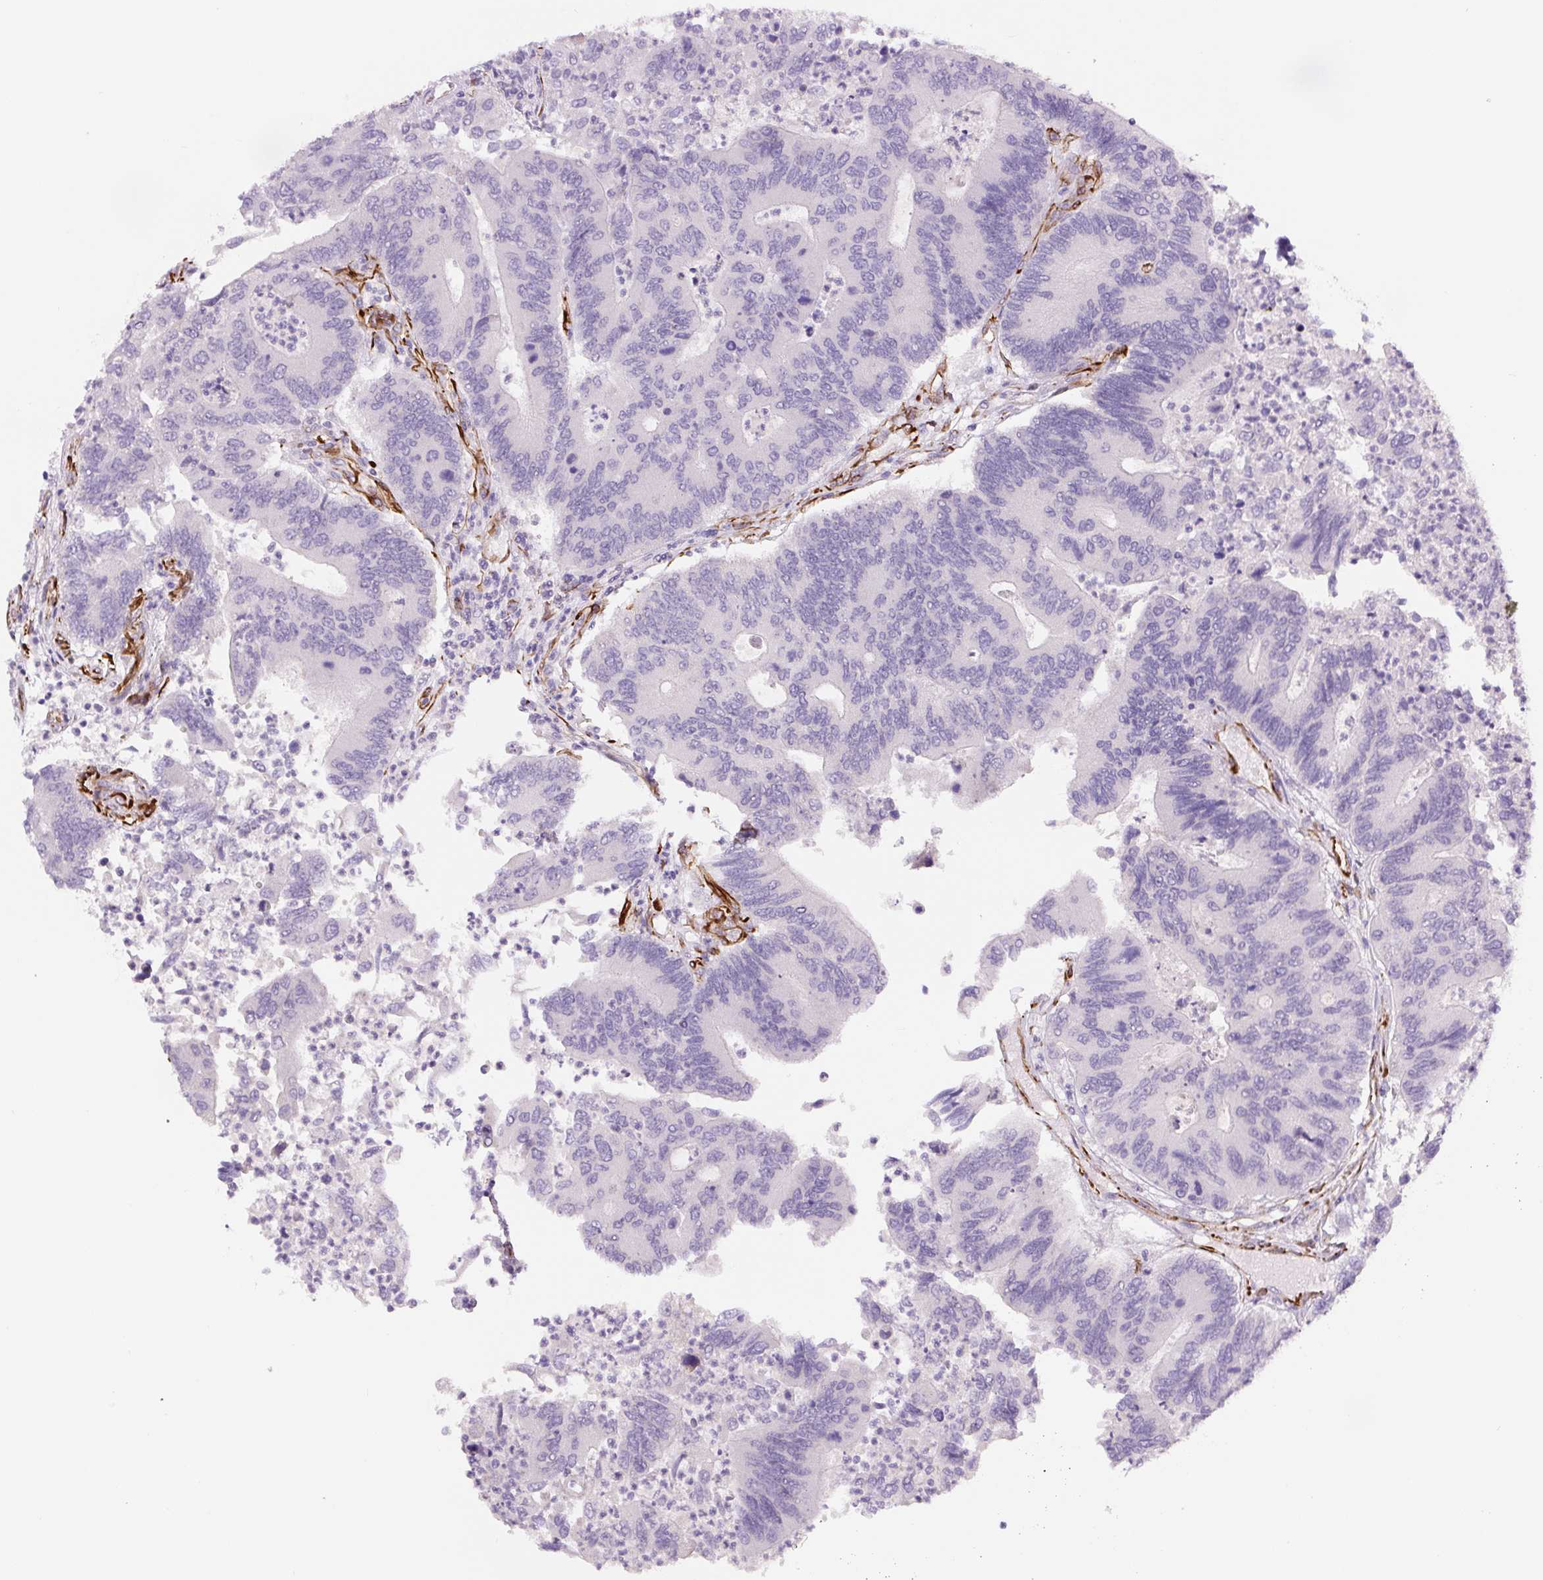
{"staining": {"intensity": "negative", "quantity": "none", "location": "none"}, "tissue": "colorectal cancer", "cell_type": "Tumor cells", "image_type": "cancer", "snomed": [{"axis": "morphology", "description": "Adenocarcinoma, NOS"}, {"axis": "topography", "description": "Colon"}], "caption": "Immunohistochemistry (IHC) image of human adenocarcinoma (colorectal) stained for a protein (brown), which exhibits no expression in tumor cells. The staining is performed using DAB brown chromogen with nuclei counter-stained in using hematoxylin.", "gene": "NES", "patient": {"sex": "female", "age": 67}}